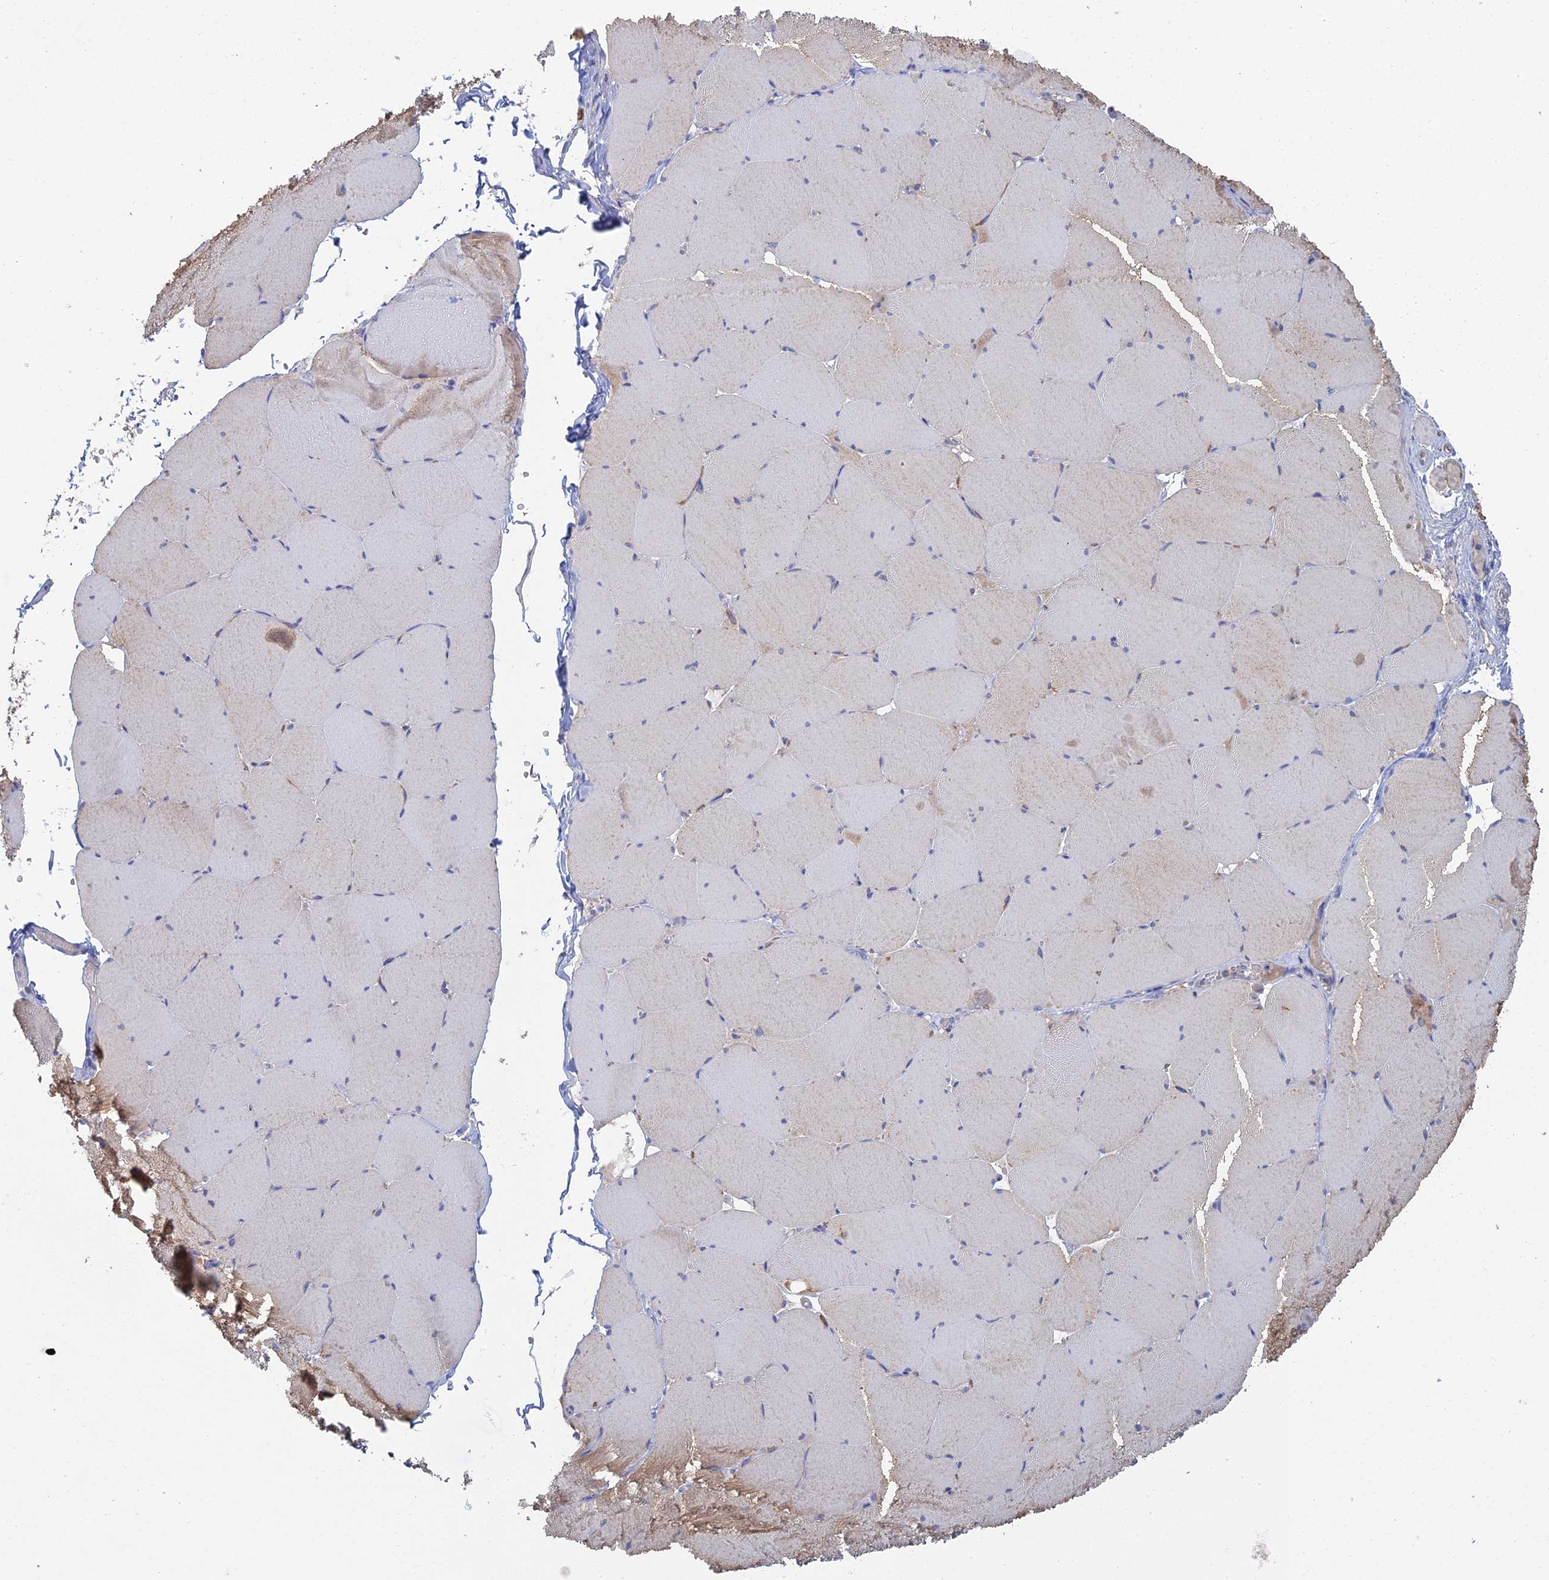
{"staining": {"intensity": "weak", "quantity": "25%-75%", "location": "cytoplasmic/membranous"}, "tissue": "skeletal muscle", "cell_type": "Myocytes", "image_type": "normal", "snomed": [{"axis": "morphology", "description": "Normal tissue, NOS"}, {"axis": "topography", "description": "Skeletal muscle"}, {"axis": "topography", "description": "Head-Neck"}], "caption": "Brown immunohistochemical staining in unremarkable skeletal muscle demonstrates weak cytoplasmic/membranous positivity in about 25%-75% of myocytes. Using DAB (brown) and hematoxylin (blue) stains, captured at high magnification using brightfield microscopy.", "gene": "ARL16", "patient": {"sex": "male", "age": 66}}